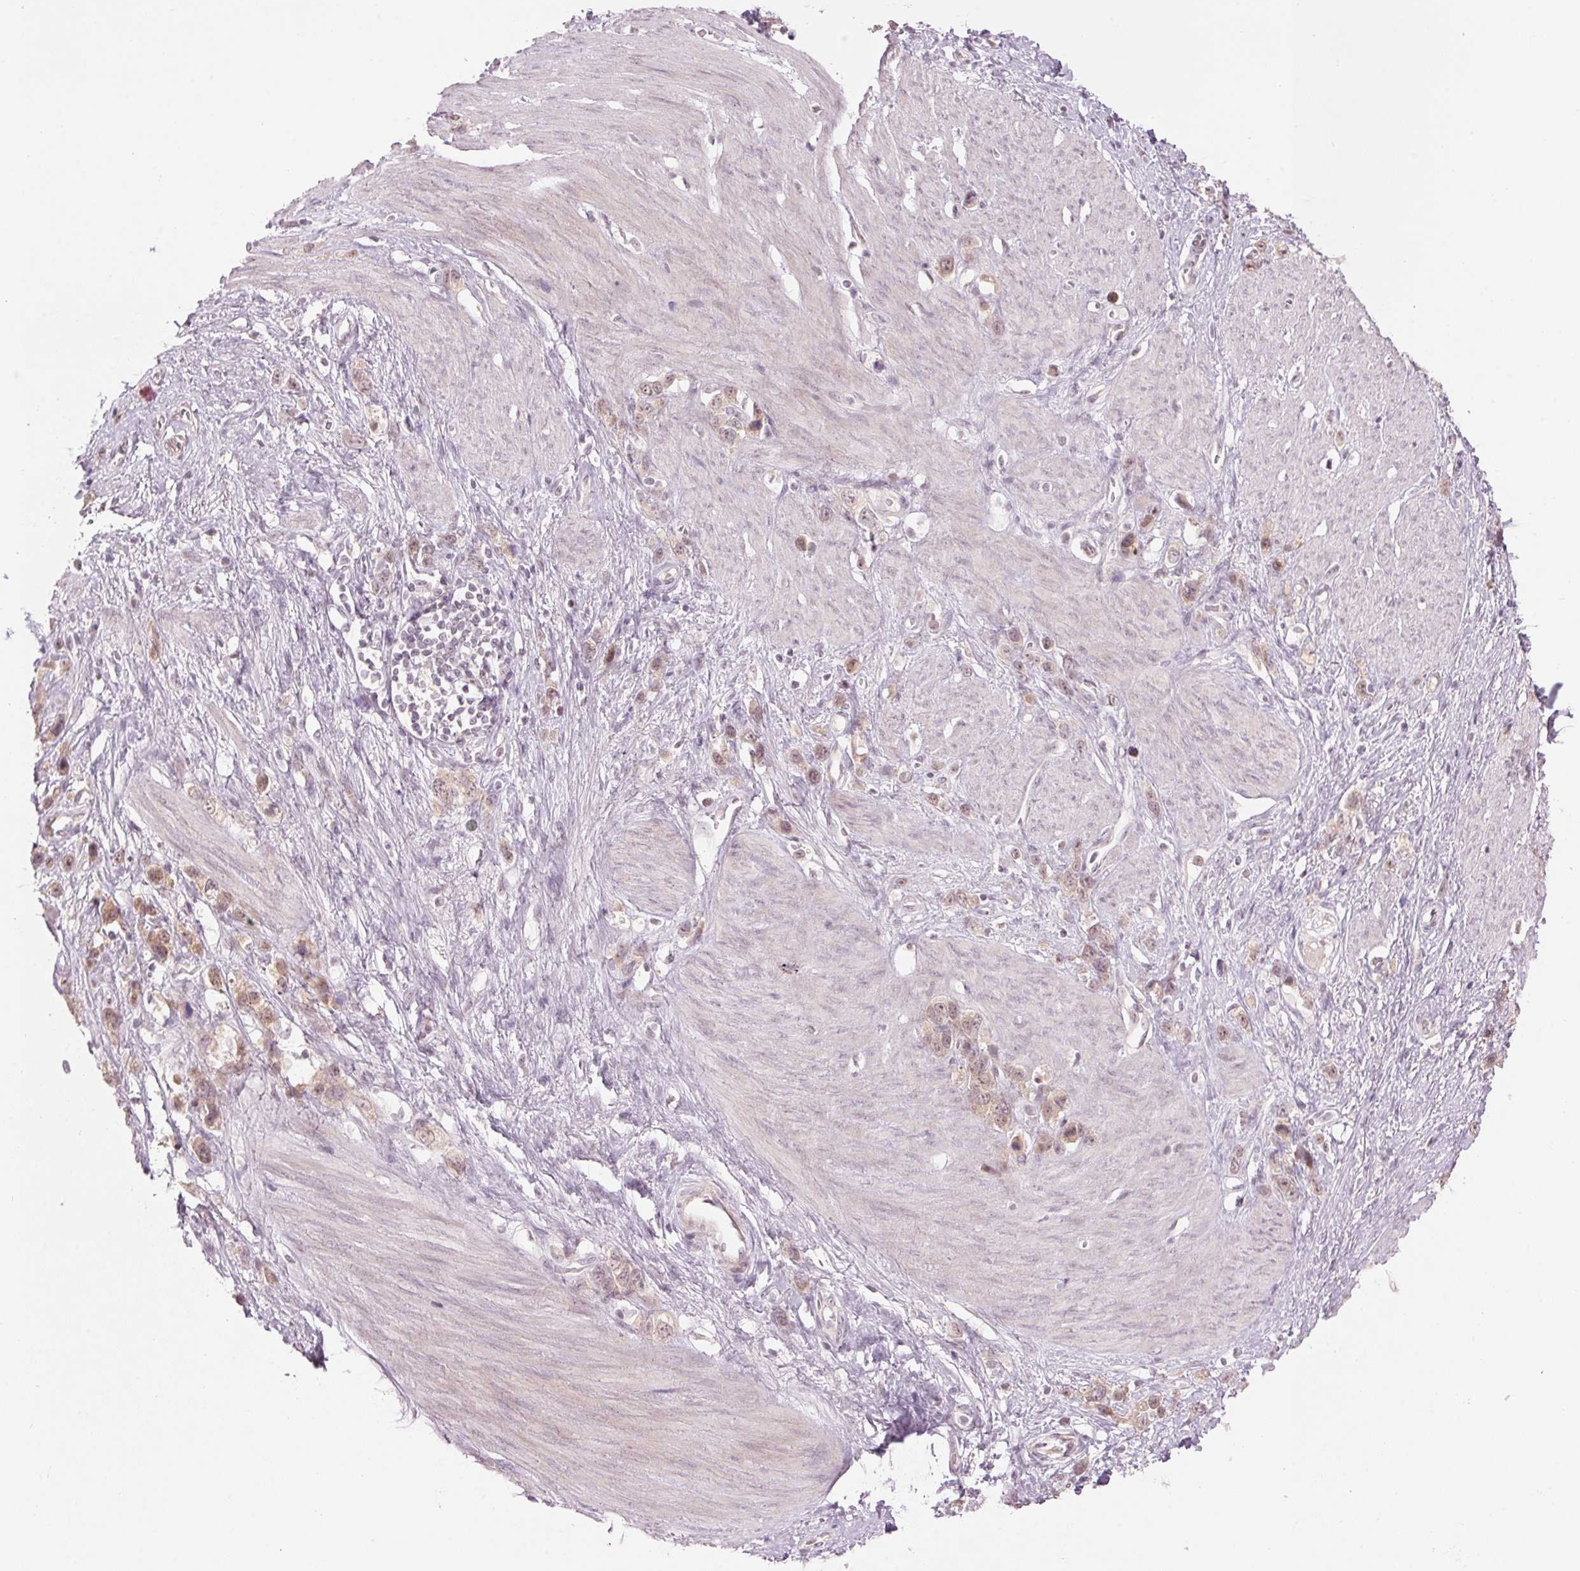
{"staining": {"intensity": "weak", "quantity": ">75%", "location": "cytoplasmic/membranous"}, "tissue": "stomach cancer", "cell_type": "Tumor cells", "image_type": "cancer", "snomed": [{"axis": "morphology", "description": "Adenocarcinoma, NOS"}, {"axis": "topography", "description": "Stomach"}], "caption": "Brown immunohistochemical staining in human stomach cancer demonstrates weak cytoplasmic/membranous positivity in about >75% of tumor cells. The staining is performed using DAB brown chromogen to label protein expression. The nuclei are counter-stained blue using hematoxylin.", "gene": "TMED6", "patient": {"sex": "female", "age": 65}}